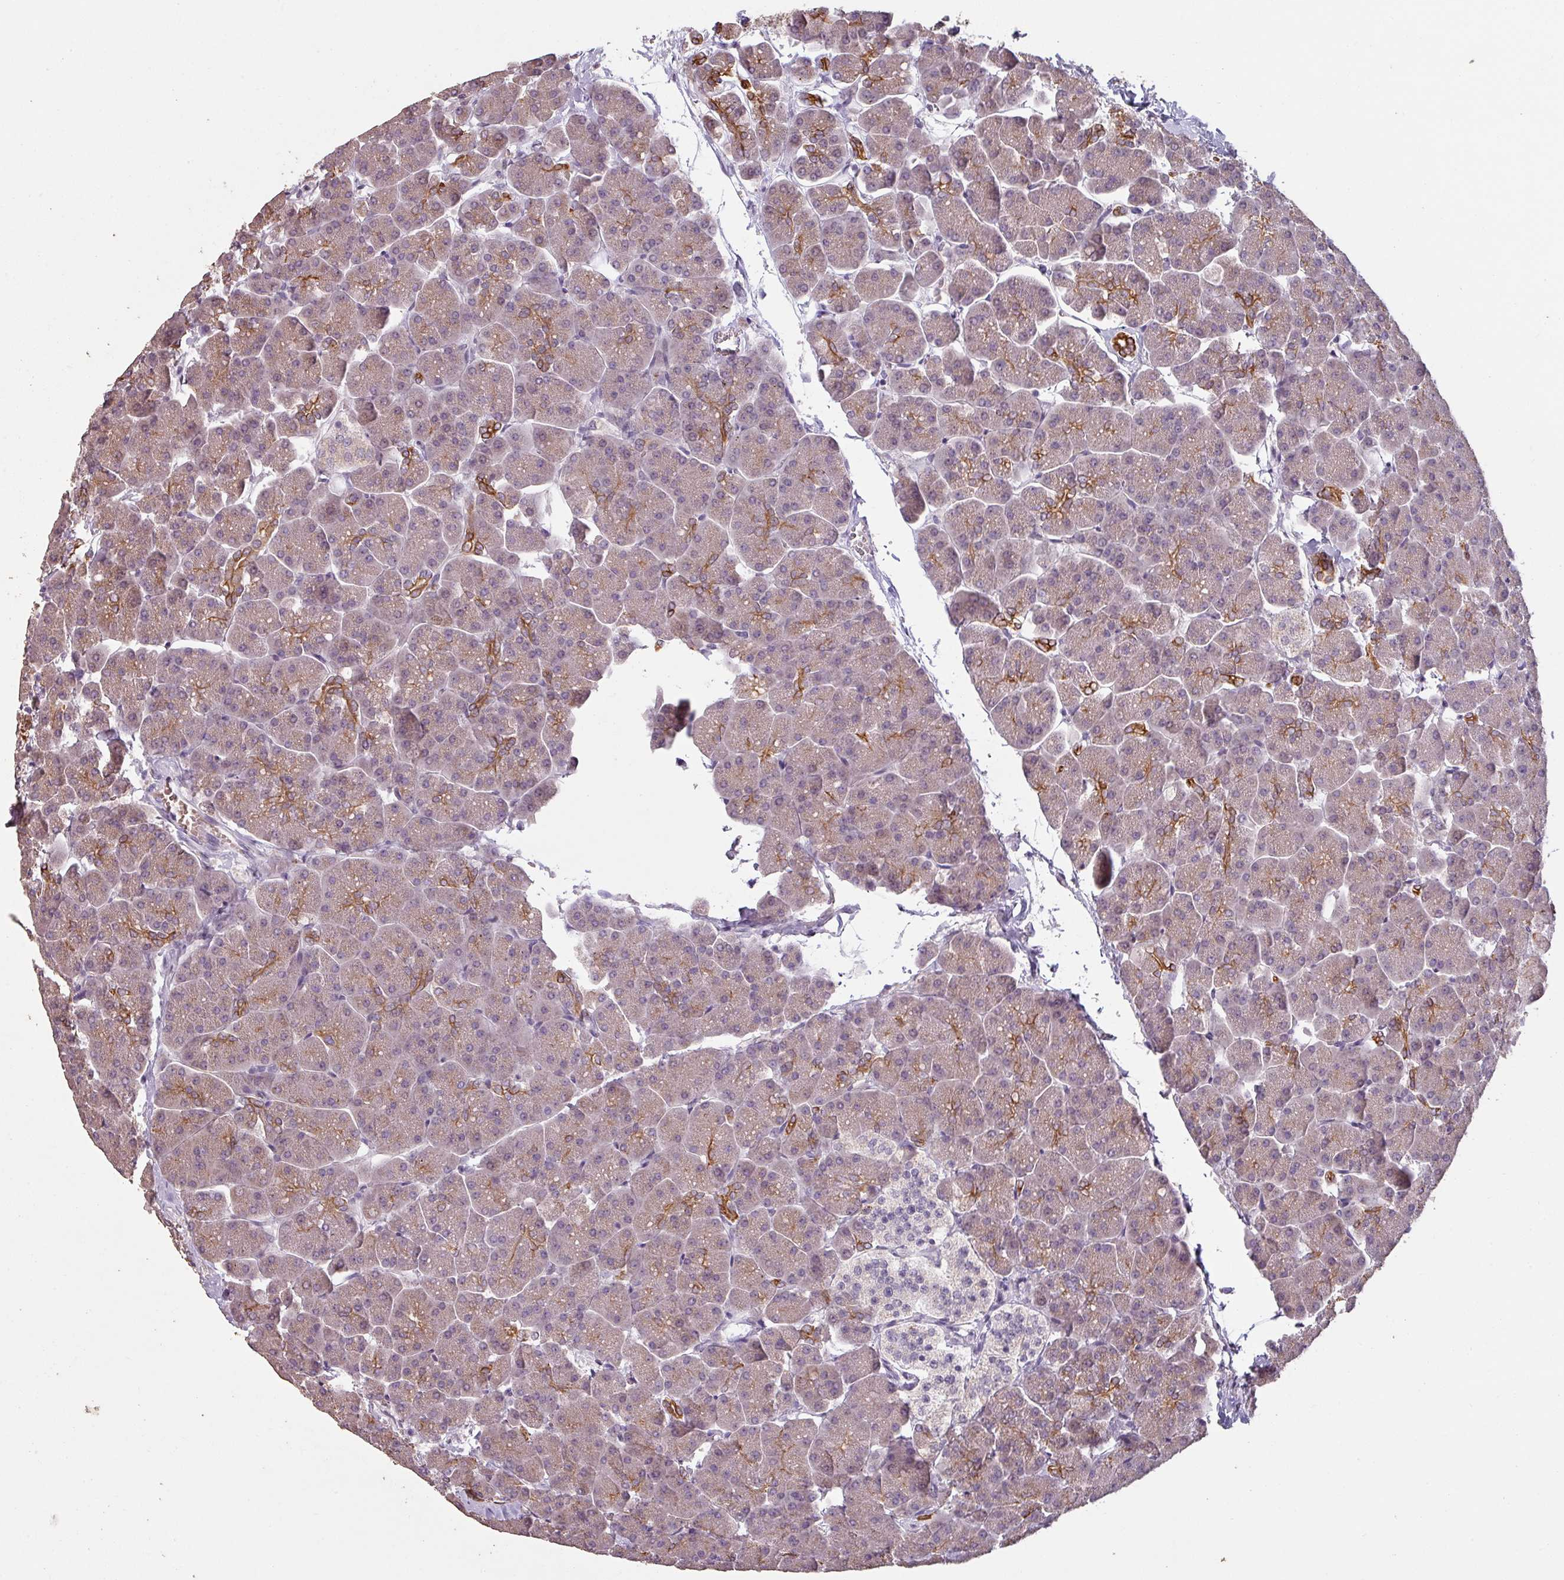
{"staining": {"intensity": "moderate", "quantity": "<25%", "location": "cytoplasmic/membranous"}, "tissue": "pancreas", "cell_type": "Exocrine glandular cells", "image_type": "normal", "snomed": [{"axis": "morphology", "description": "Normal tissue, NOS"}, {"axis": "topography", "description": "Pancreas"}, {"axis": "topography", "description": "Peripheral nerve tissue"}], "caption": "Moderate cytoplasmic/membranous protein expression is appreciated in about <25% of exocrine glandular cells in pancreas. (Stains: DAB (3,3'-diaminobenzidine) in brown, nuclei in blue, Microscopy: brightfield microscopy at high magnification).", "gene": "LYPLA1", "patient": {"sex": "male", "age": 54}}